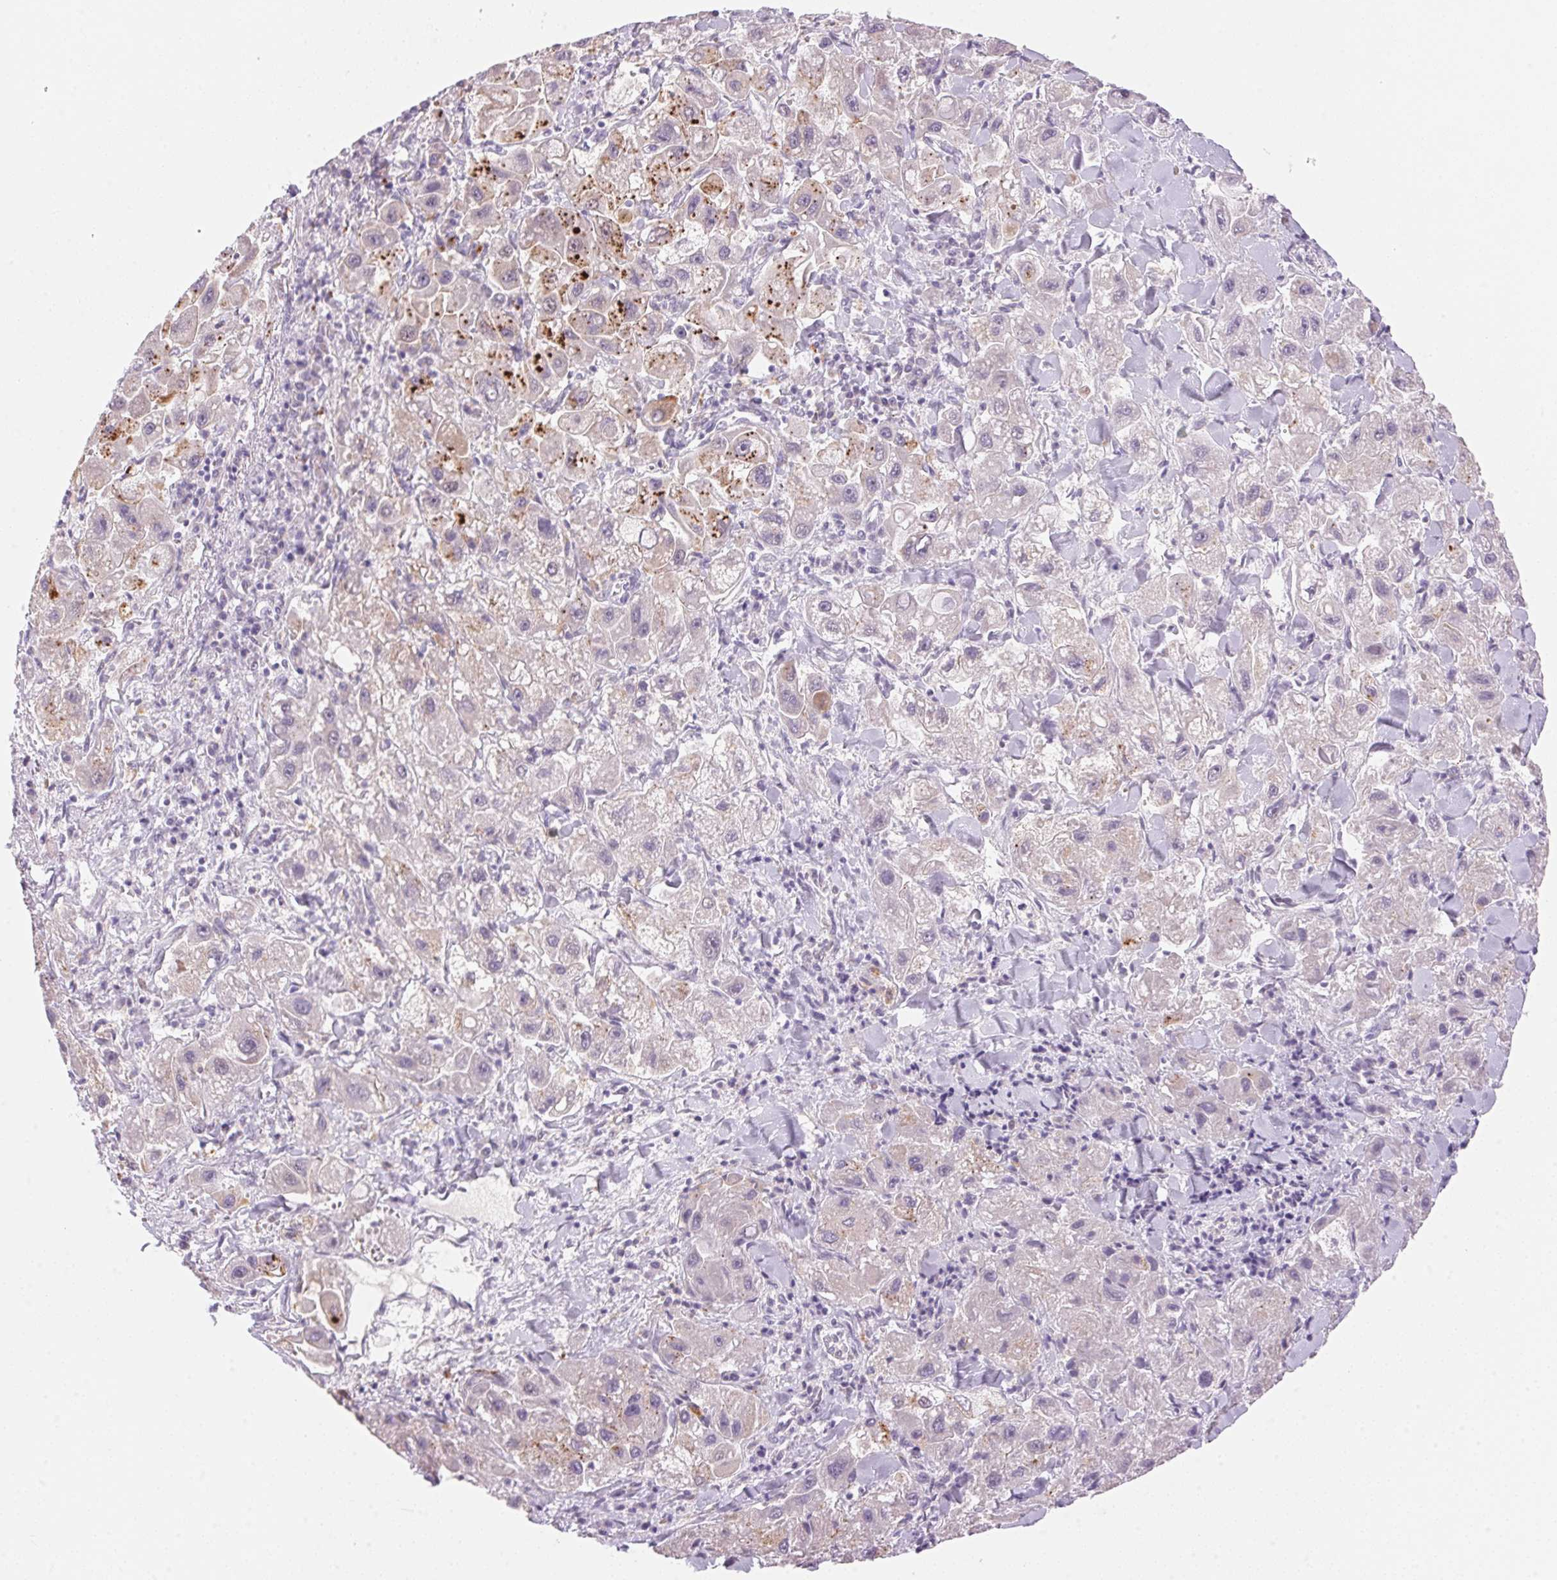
{"staining": {"intensity": "strong", "quantity": "<25%", "location": "cytoplasmic/membranous"}, "tissue": "liver cancer", "cell_type": "Tumor cells", "image_type": "cancer", "snomed": [{"axis": "morphology", "description": "Carcinoma, Hepatocellular, NOS"}, {"axis": "topography", "description": "Liver"}], "caption": "A brown stain highlights strong cytoplasmic/membranous expression of a protein in liver cancer (hepatocellular carcinoma) tumor cells.", "gene": "TEKT1", "patient": {"sex": "male", "age": 24}}